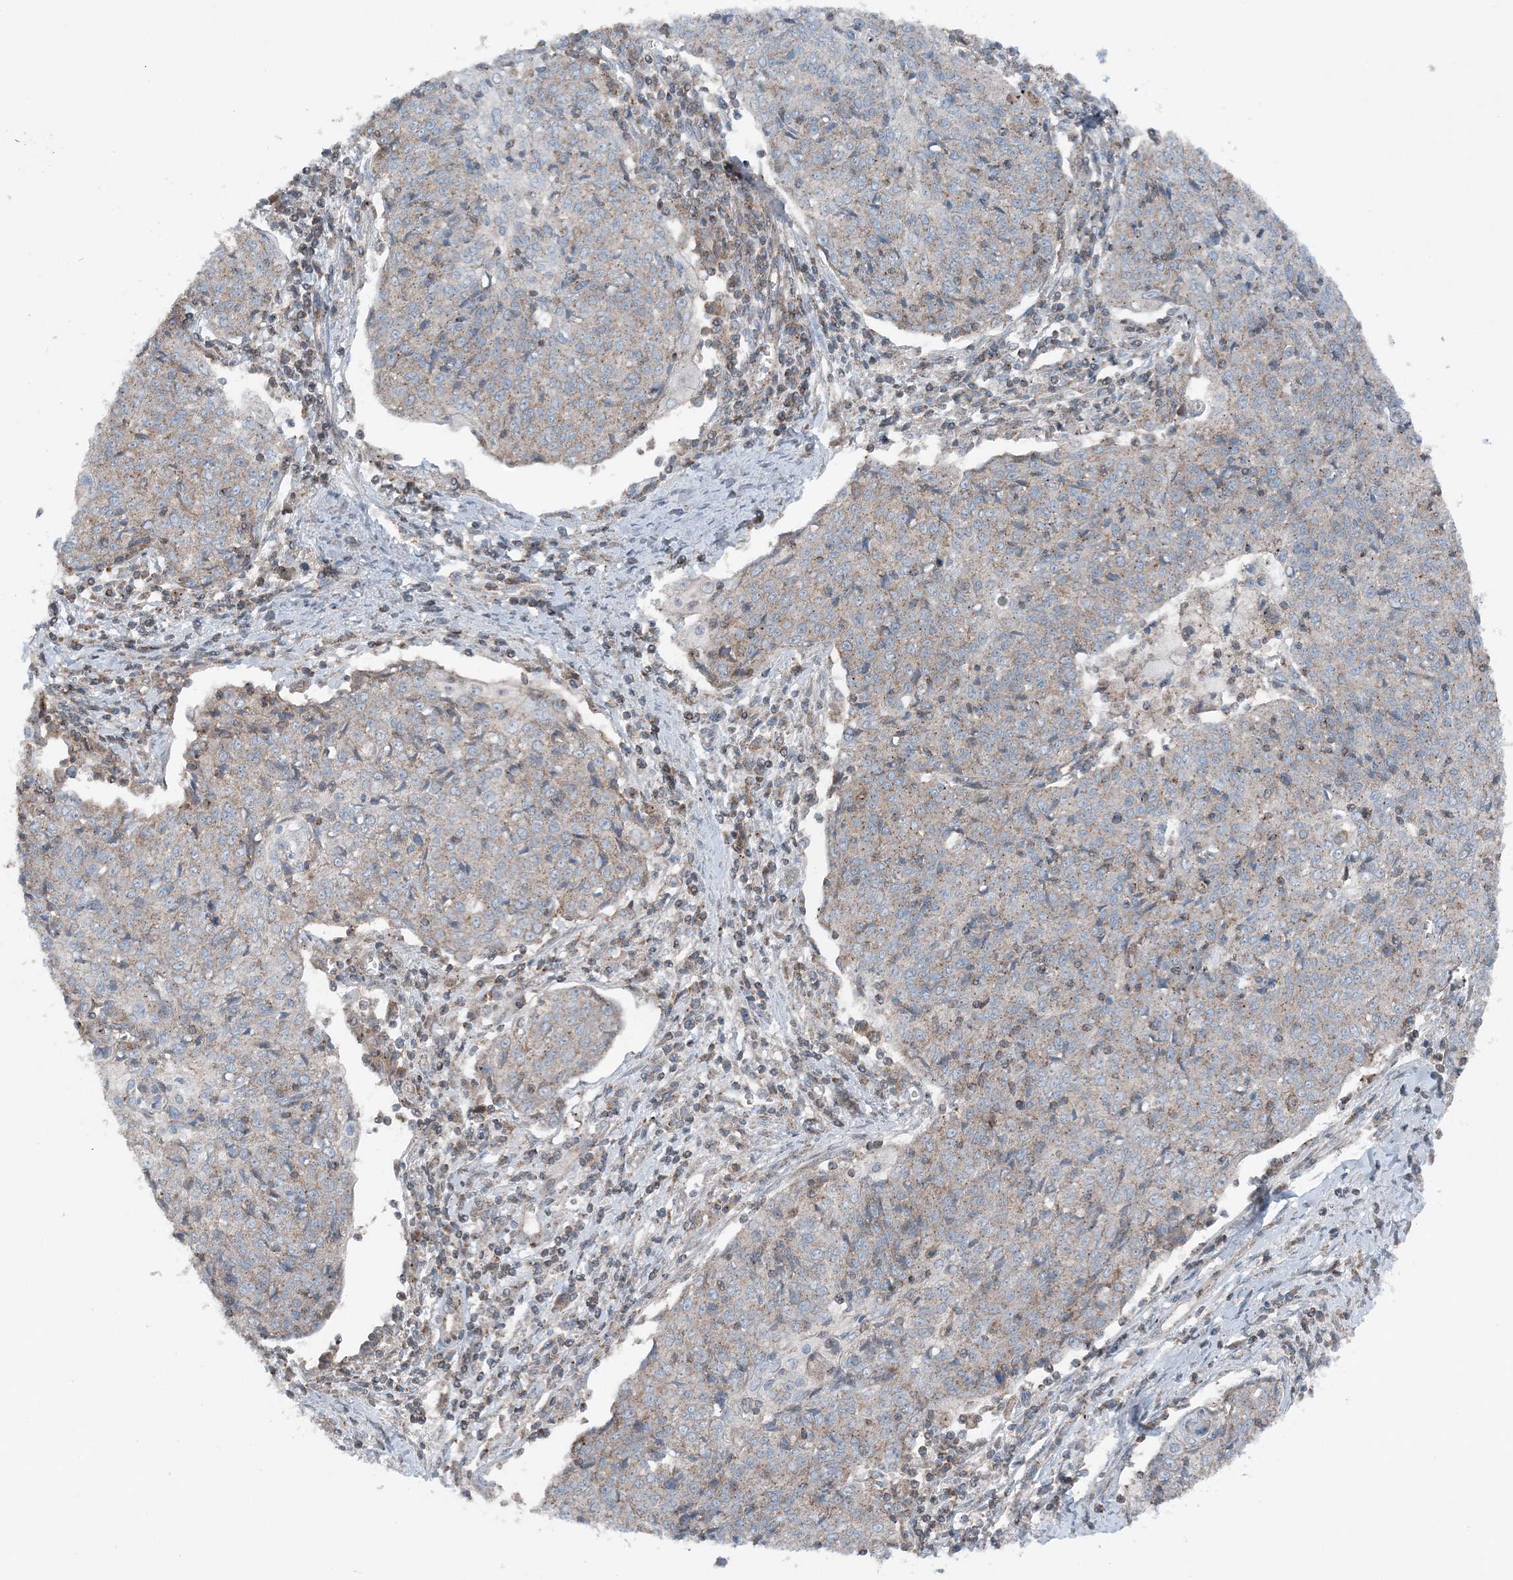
{"staining": {"intensity": "weak", "quantity": "<25%", "location": "cytoplasmic/membranous"}, "tissue": "cervical cancer", "cell_type": "Tumor cells", "image_type": "cancer", "snomed": [{"axis": "morphology", "description": "Squamous cell carcinoma, NOS"}, {"axis": "topography", "description": "Cervix"}], "caption": "Immunohistochemistry (IHC) of cervical cancer (squamous cell carcinoma) reveals no positivity in tumor cells.", "gene": "KY", "patient": {"sex": "female", "age": 48}}